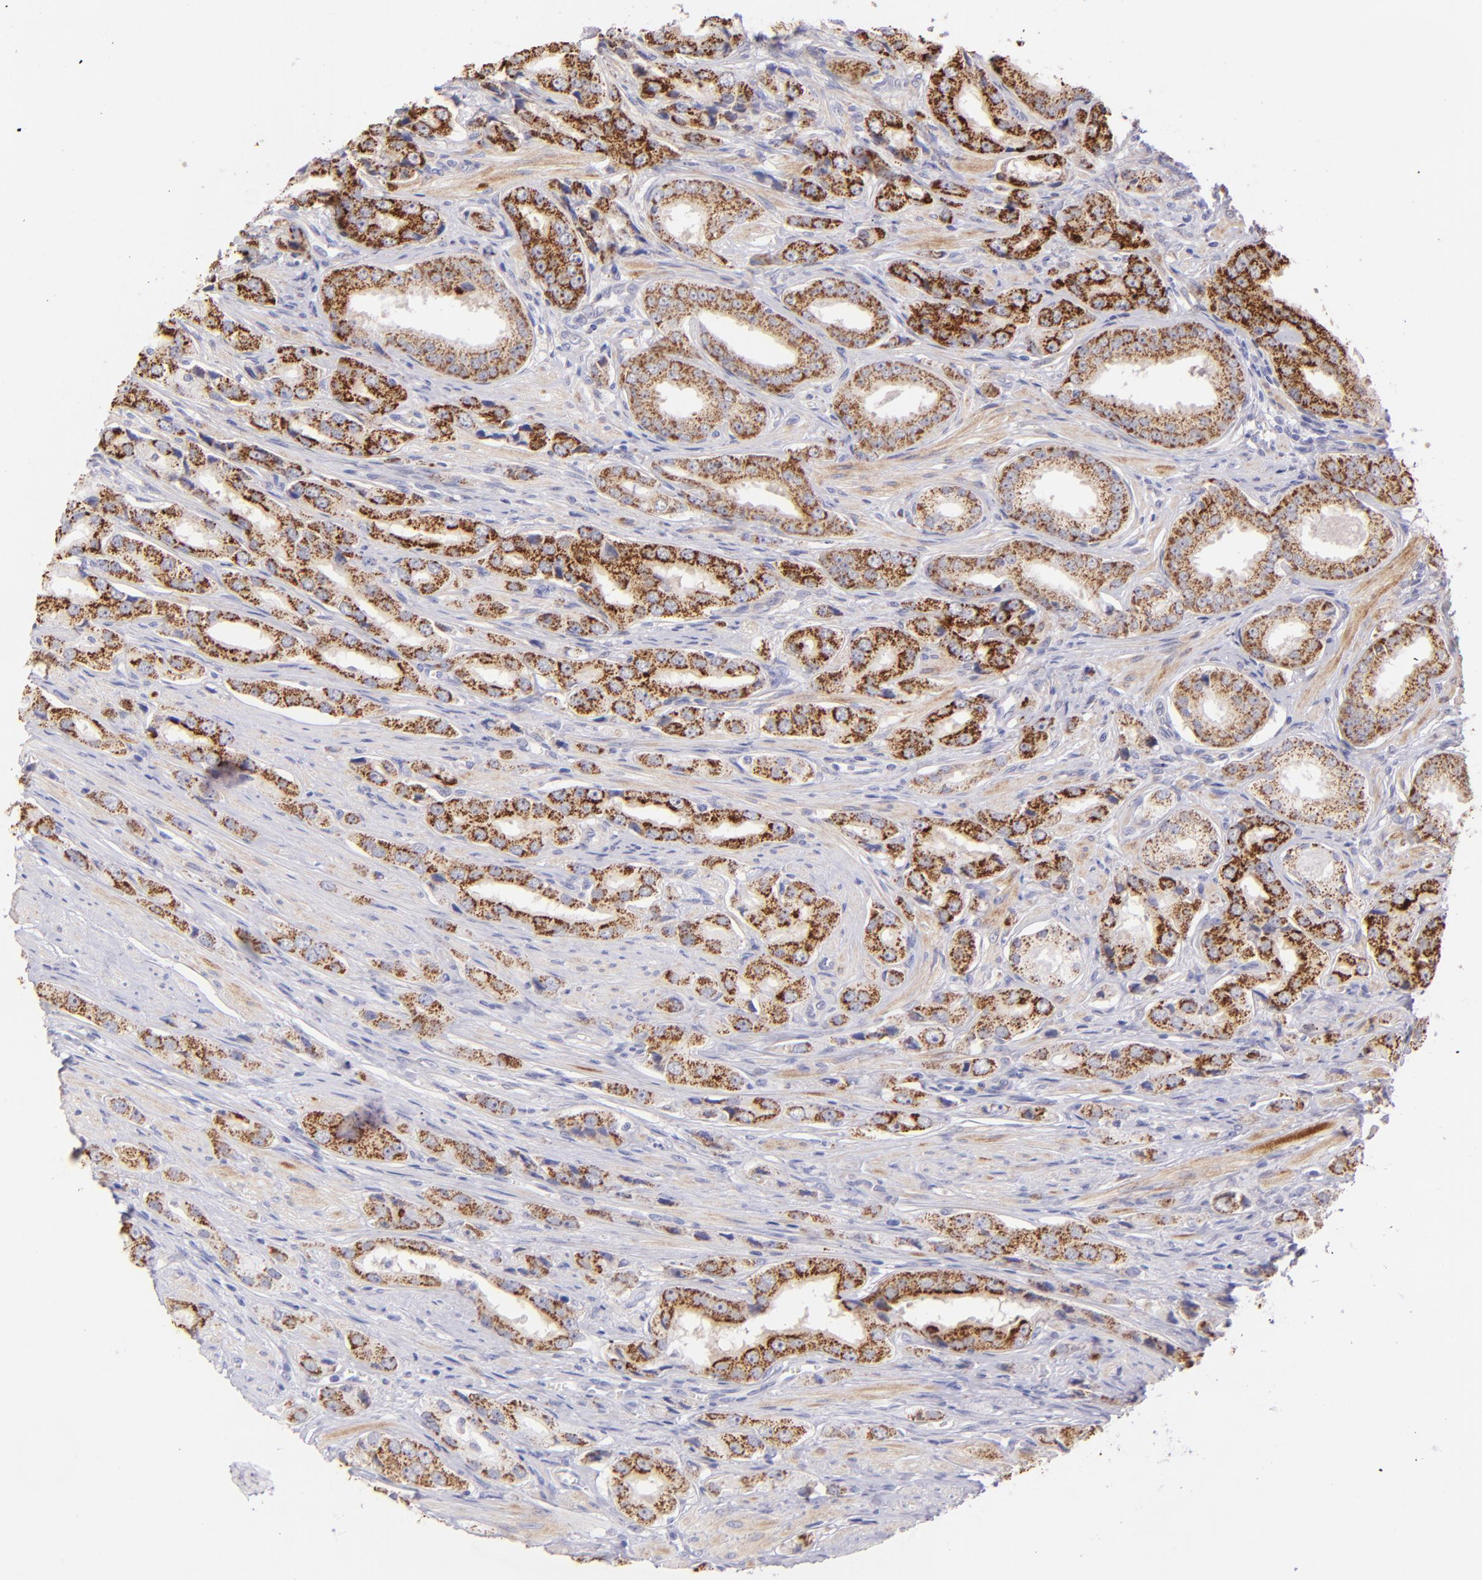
{"staining": {"intensity": "moderate", "quantity": ">75%", "location": "cytoplasmic/membranous"}, "tissue": "prostate cancer", "cell_type": "Tumor cells", "image_type": "cancer", "snomed": [{"axis": "morphology", "description": "Adenocarcinoma, Medium grade"}, {"axis": "topography", "description": "Prostate"}], "caption": "Moderate cytoplasmic/membranous staining for a protein is appreciated in about >75% of tumor cells of prostate adenocarcinoma (medium-grade) using immunohistochemistry (IHC).", "gene": "SH2D4A", "patient": {"sex": "male", "age": 53}}